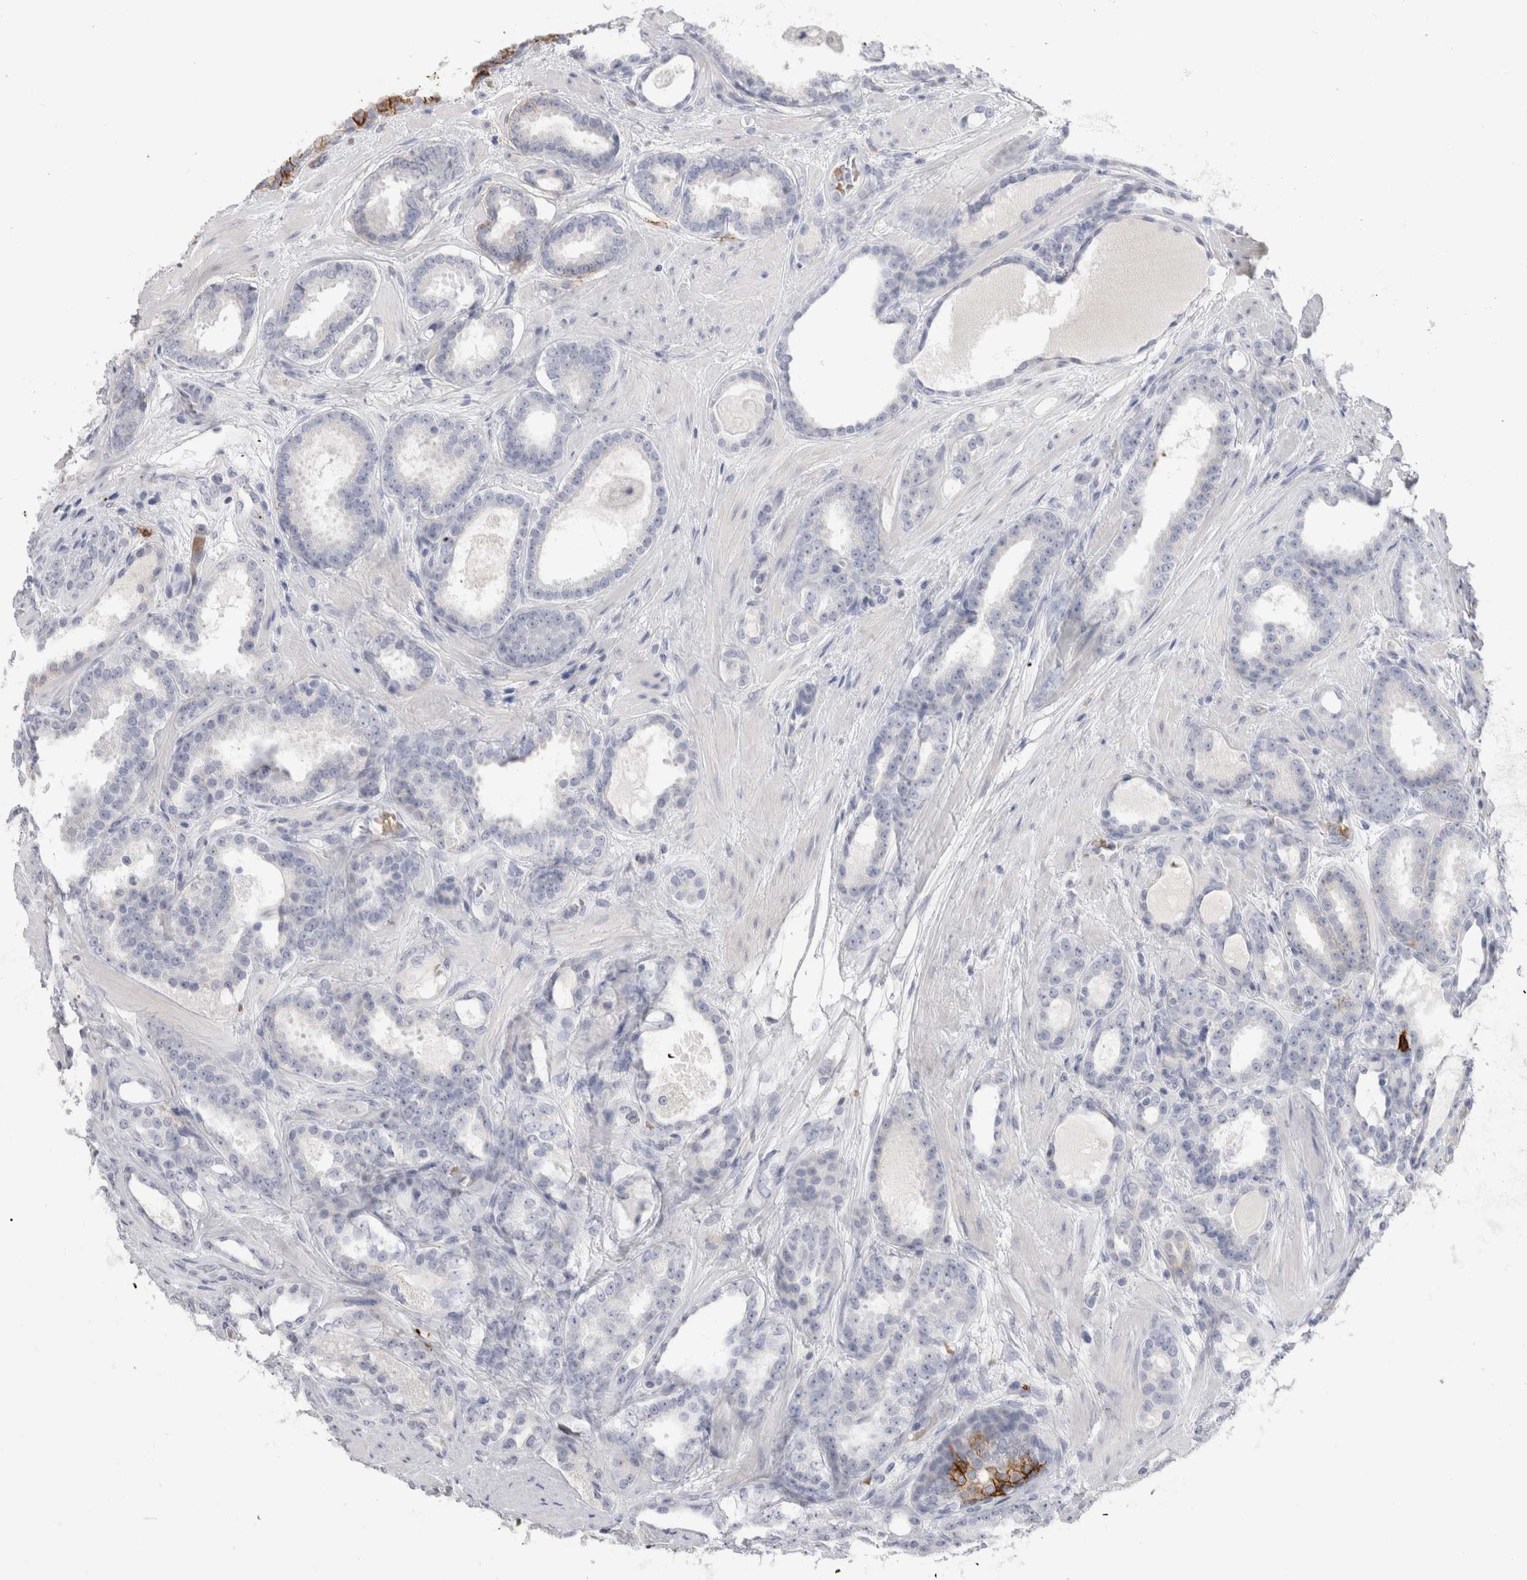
{"staining": {"intensity": "weak", "quantity": "<25%", "location": "cytoplasmic/membranous"}, "tissue": "prostate cancer", "cell_type": "Tumor cells", "image_type": "cancer", "snomed": [{"axis": "morphology", "description": "Adenocarcinoma, High grade"}, {"axis": "topography", "description": "Prostate"}], "caption": "A histopathology image of prostate adenocarcinoma (high-grade) stained for a protein displays no brown staining in tumor cells.", "gene": "CD38", "patient": {"sex": "male", "age": 60}}